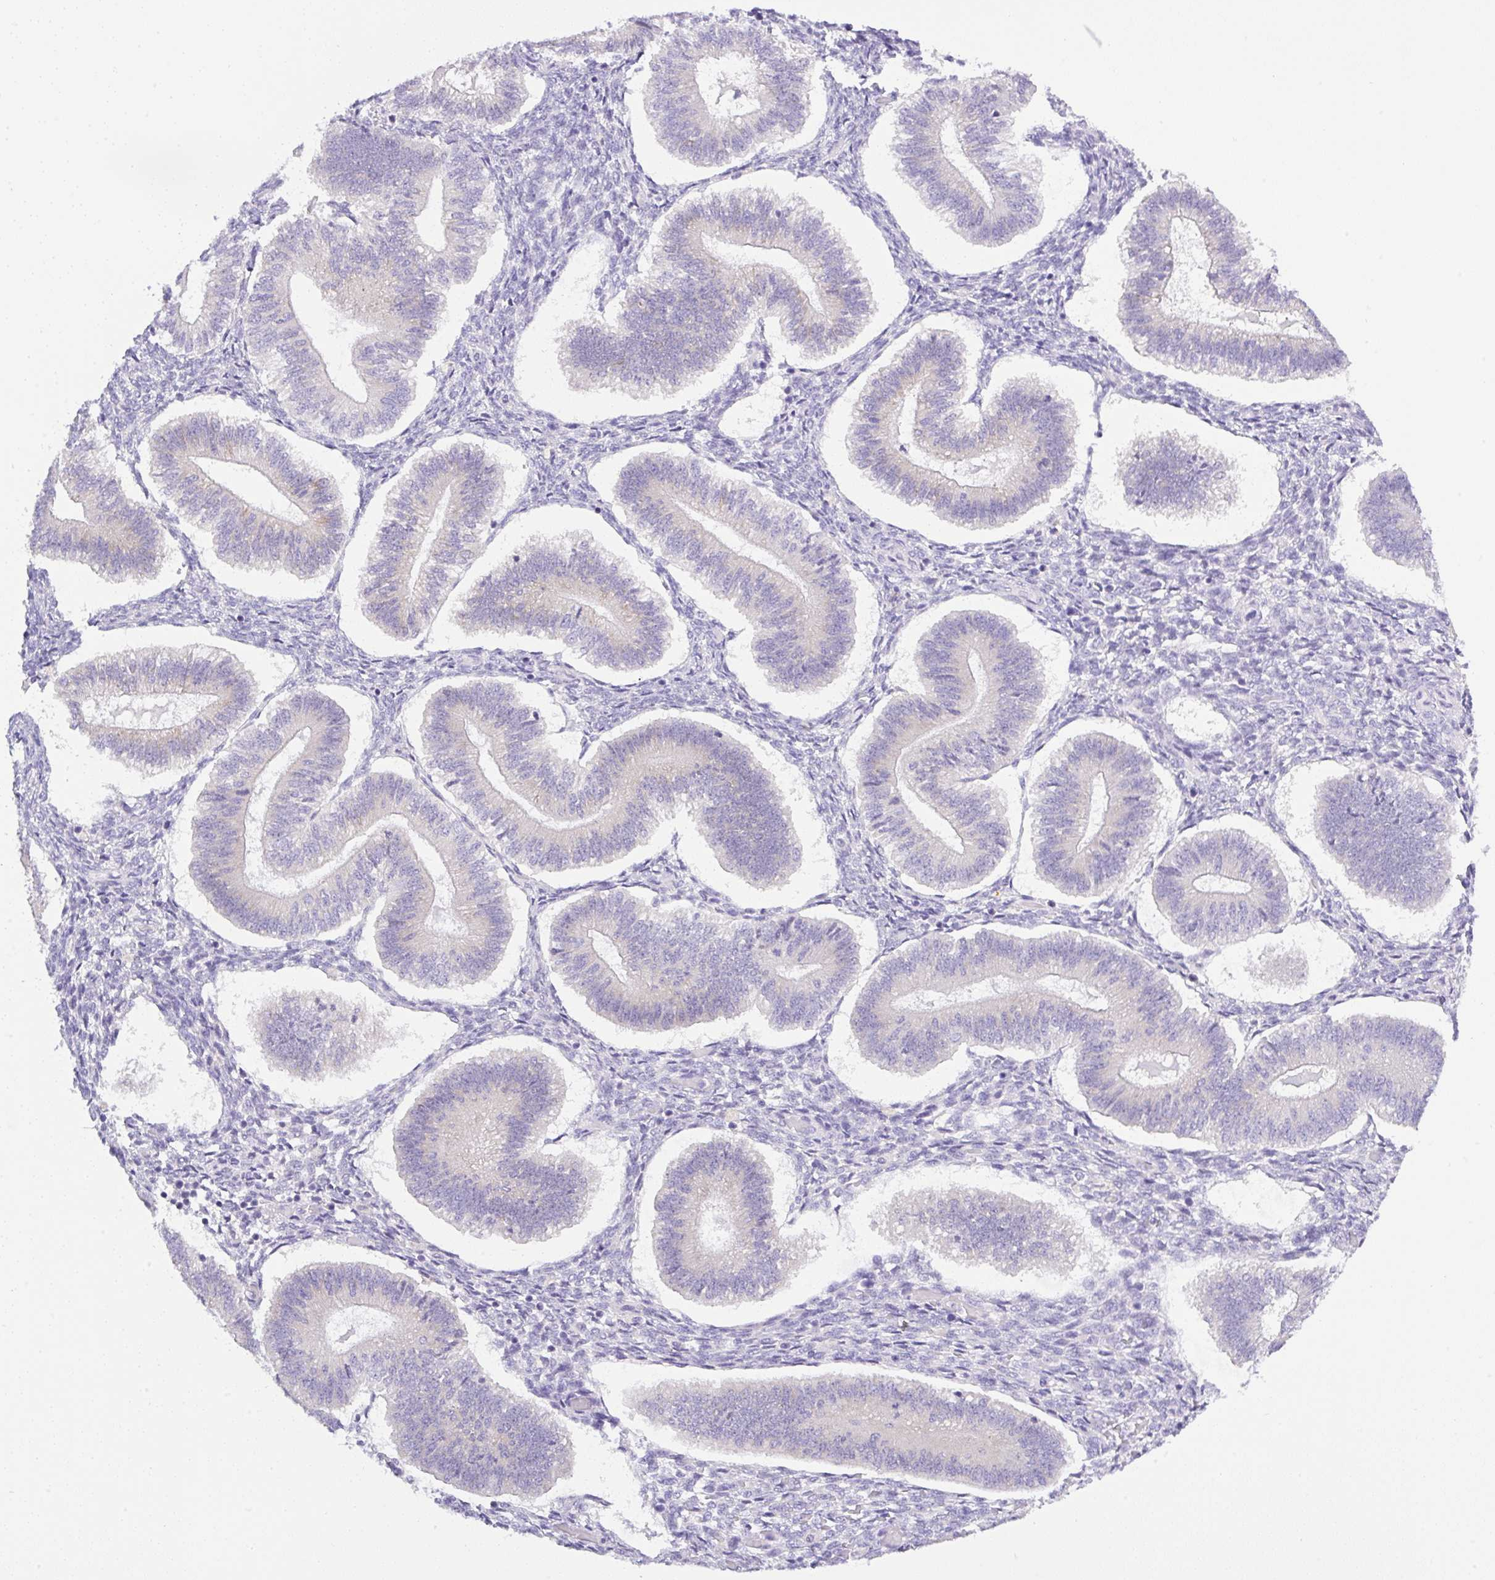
{"staining": {"intensity": "weak", "quantity": "25%-75%", "location": "cytoplasmic/membranous"}, "tissue": "endometrium", "cell_type": "Cells in endometrial stroma", "image_type": "normal", "snomed": [{"axis": "morphology", "description": "Normal tissue, NOS"}, {"axis": "topography", "description": "Endometrium"}], "caption": "Protein staining by IHC reveals weak cytoplasmic/membranous positivity in approximately 25%-75% of cells in endometrial stroma in unremarkable endometrium.", "gene": "CAMK2A", "patient": {"sex": "female", "age": 25}}